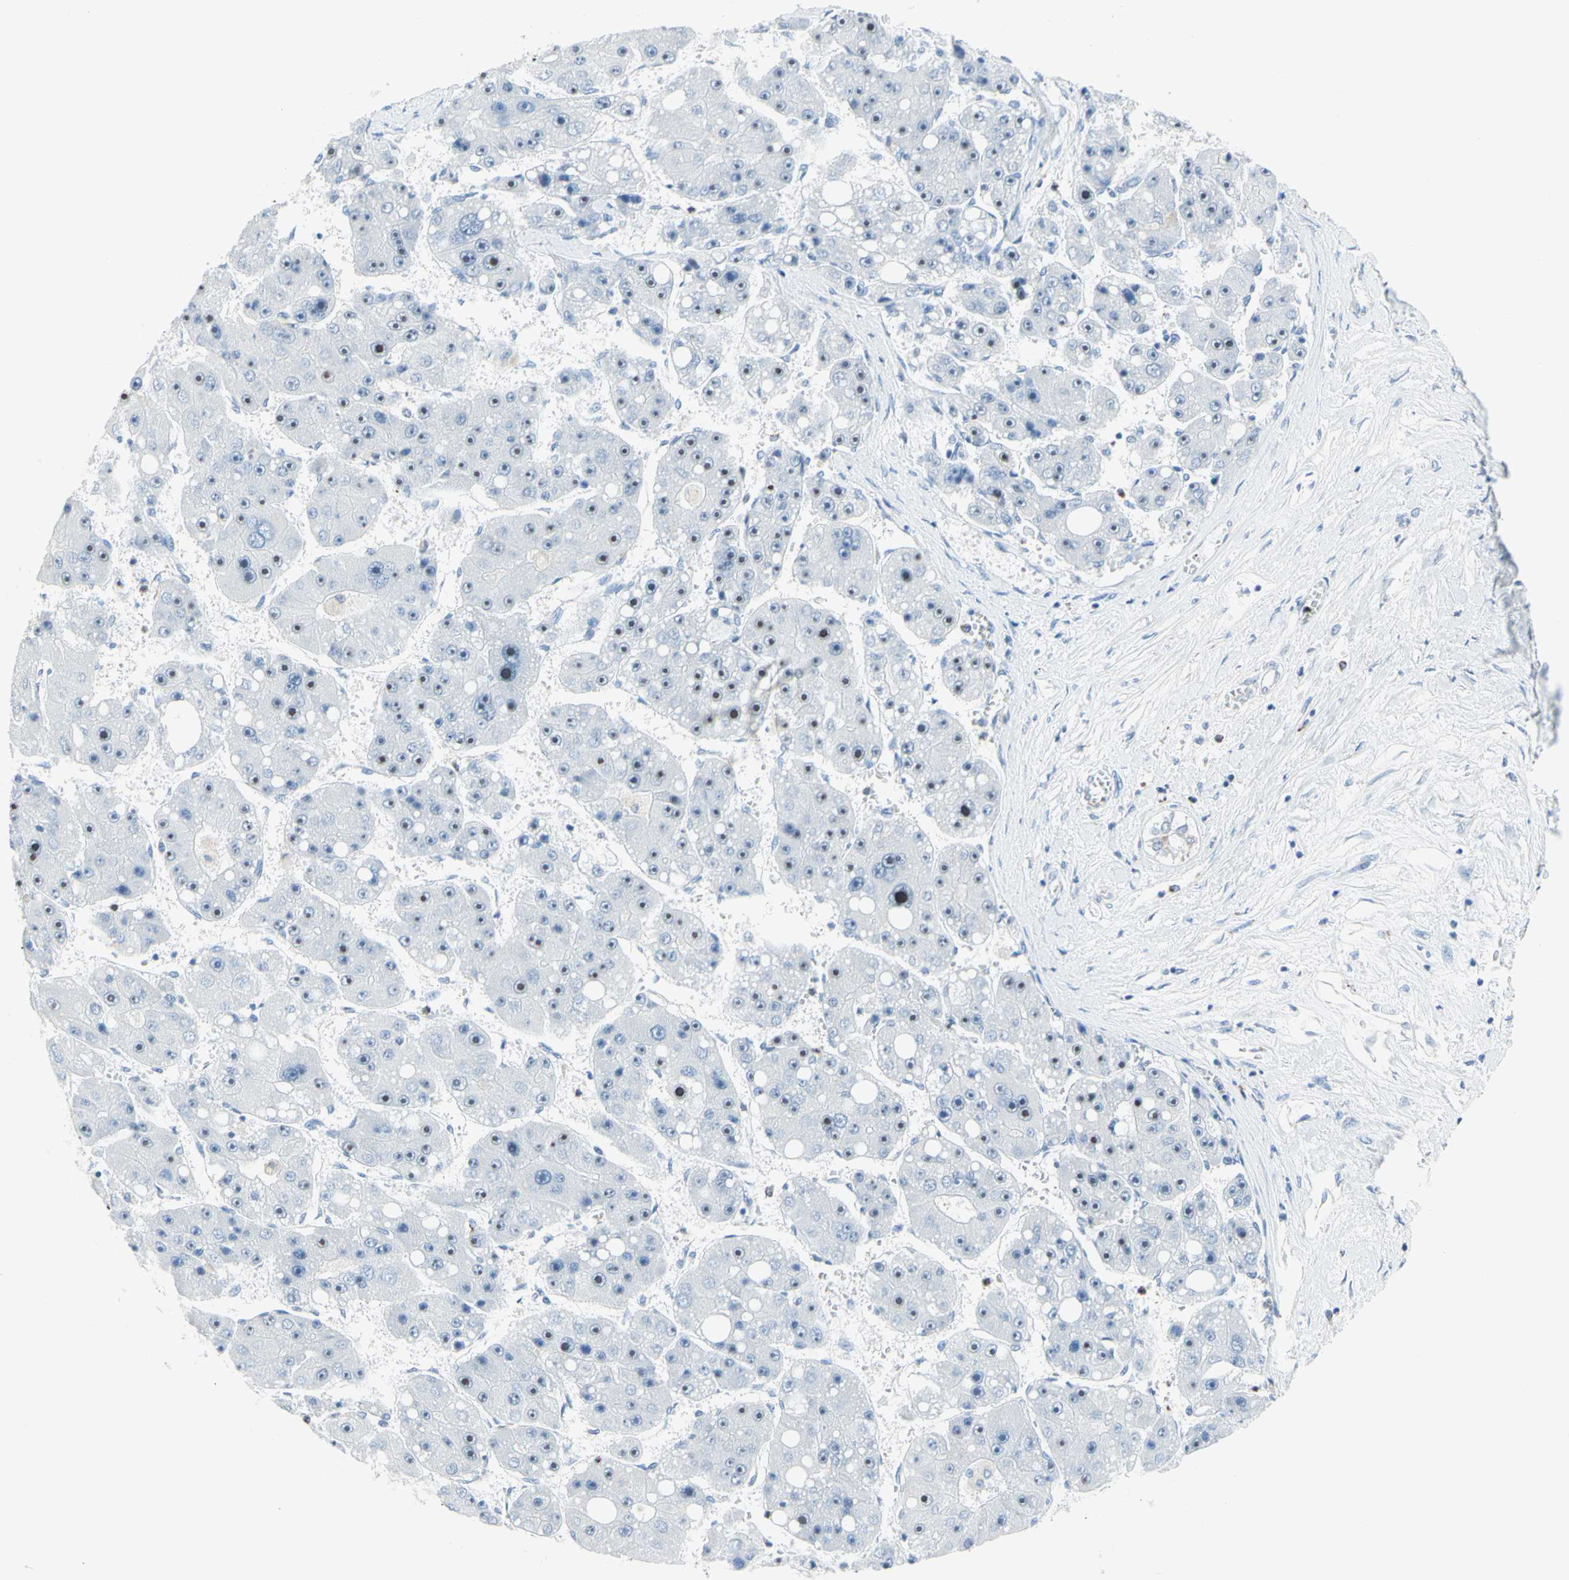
{"staining": {"intensity": "moderate", "quantity": "<25%", "location": "nuclear"}, "tissue": "liver cancer", "cell_type": "Tumor cells", "image_type": "cancer", "snomed": [{"axis": "morphology", "description": "Carcinoma, Hepatocellular, NOS"}, {"axis": "topography", "description": "Liver"}], "caption": "Tumor cells display low levels of moderate nuclear positivity in approximately <25% of cells in hepatocellular carcinoma (liver).", "gene": "CYSLTR1", "patient": {"sex": "female", "age": 61}}